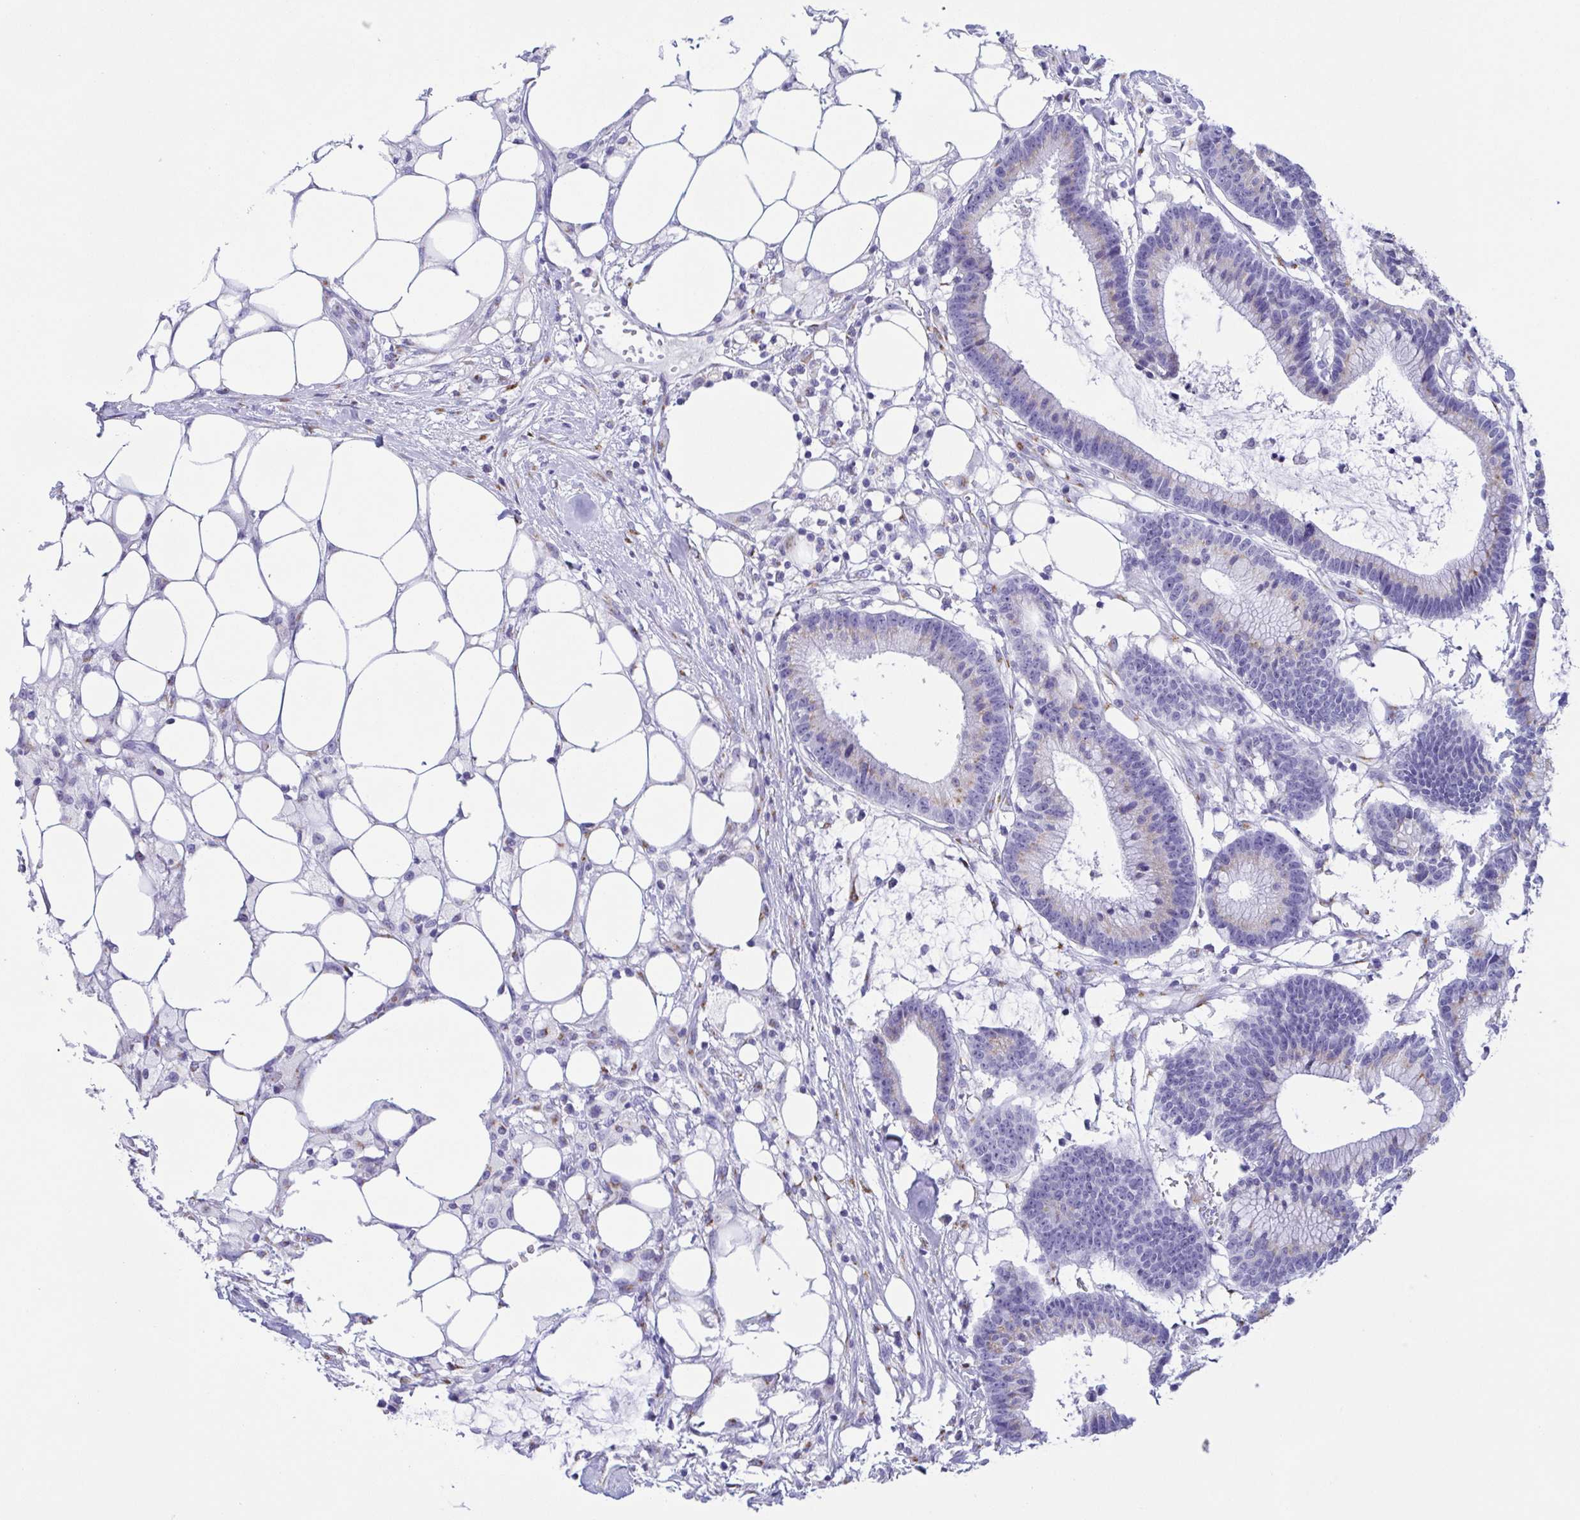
{"staining": {"intensity": "negative", "quantity": "none", "location": "none"}, "tissue": "colorectal cancer", "cell_type": "Tumor cells", "image_type": "cancer", "snomed": [{"axis": "morphology", "description": "Adenocarcinoma, NOS"}, {"axis": "topography", "description": "Colon"}], "caption": "Tumor cells are negative for brown protein staining in colorectal cancer (adenocarcinoma).", "gene": "SULT1B1", "patient": {"sex": "female", "age": 78}}